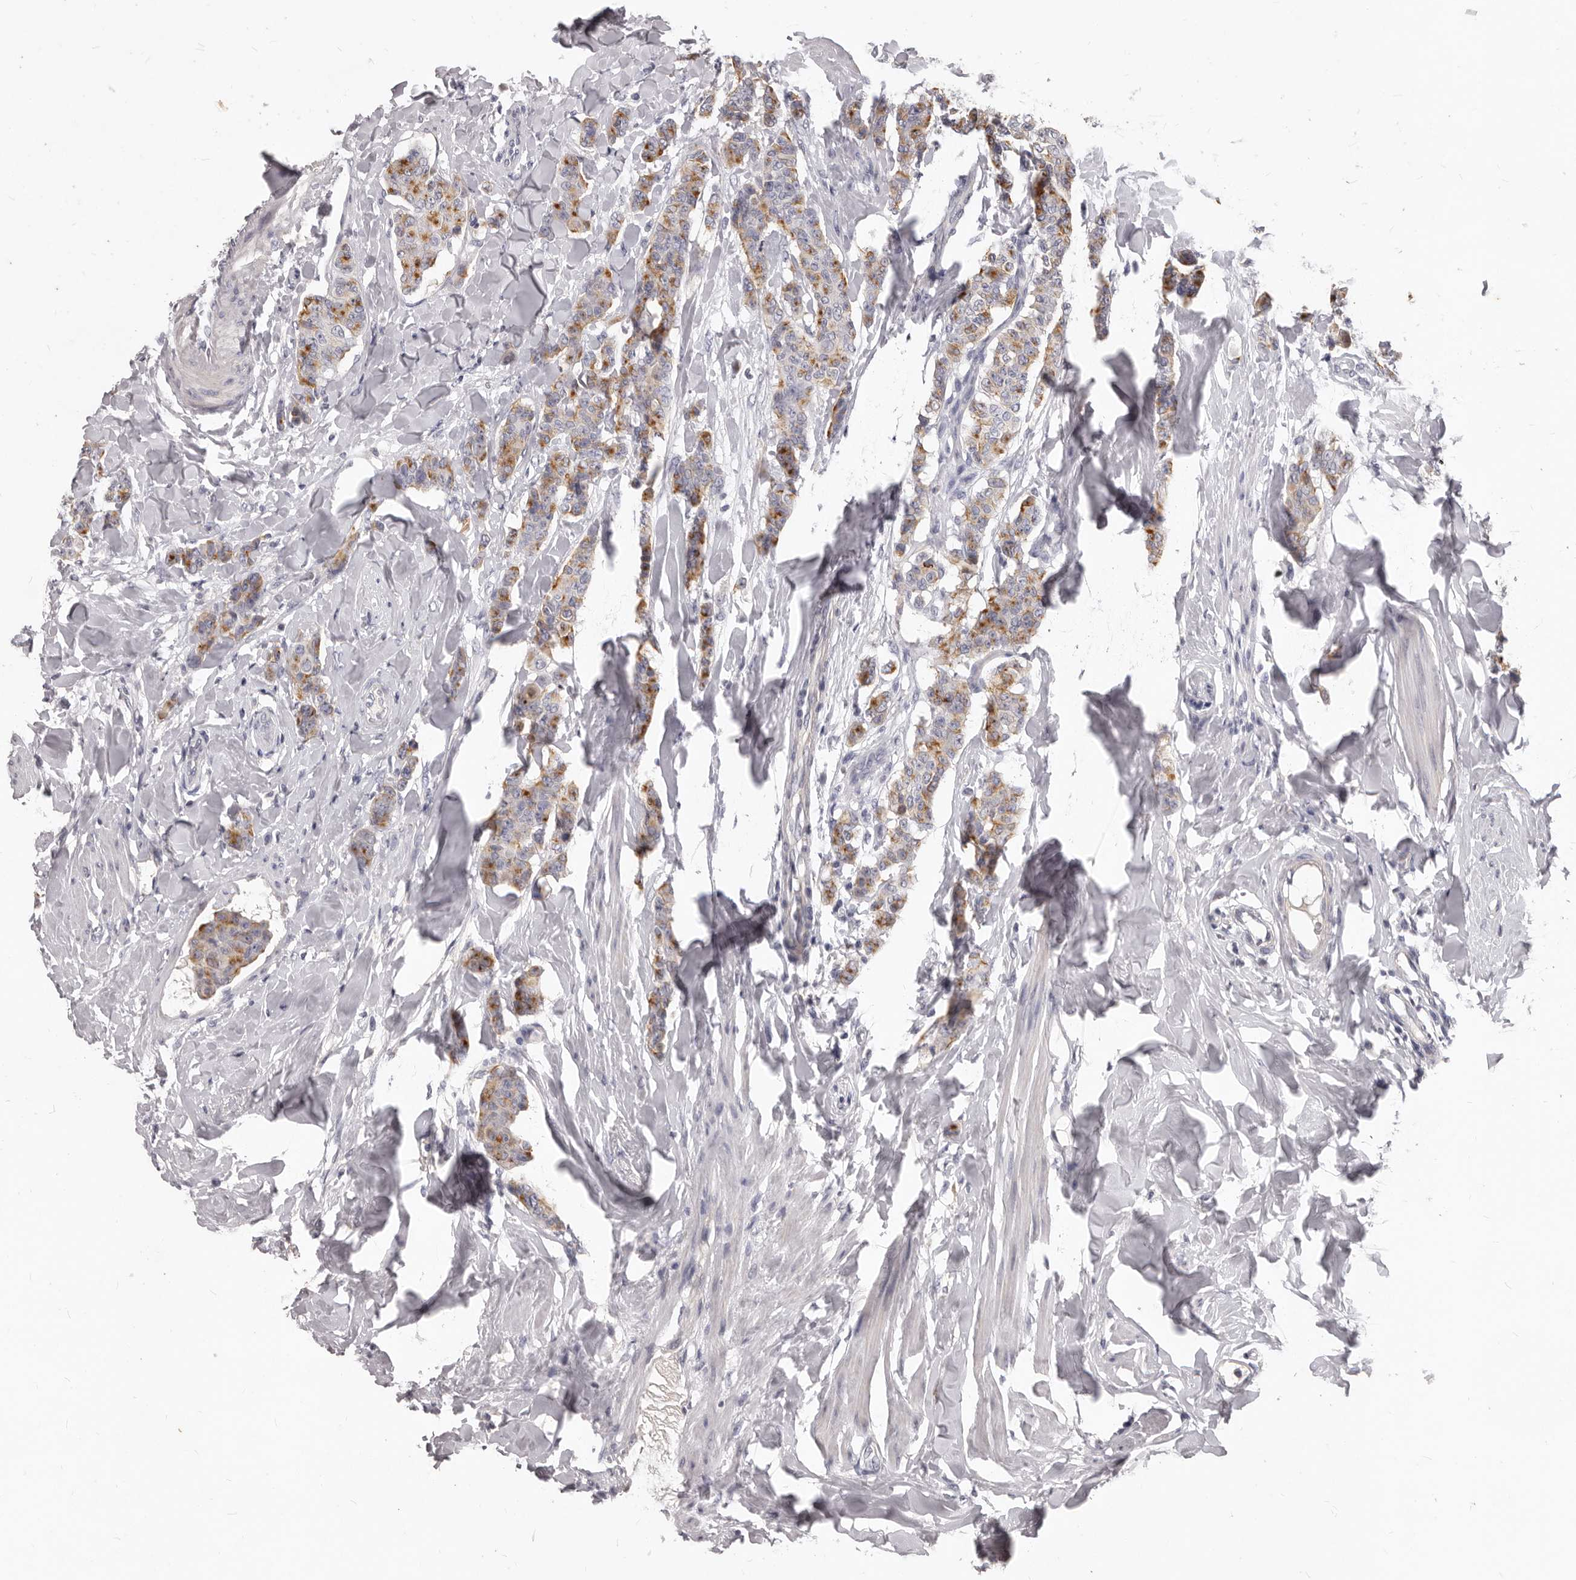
{"staining": {"intensity": "moderate", "quantity": ">75%", "location": "cytoplasmic/membranous"}, "tissue": "breast cancer", "cell_type": "Tumor cells", "image_type": "cancer", "snomed": [{"axis": "morphology", "description": "Duct carcinoma"}, {"axis": "topography", "description": "Breast"}], "caption": "IHC of breast cancer displays medium levels of moderate cytoplasmic/membranous positivity in approximately >75% of tumor cells.", "gene": "GPRC5C", "patient": {"sex": "female", "age": 40}}